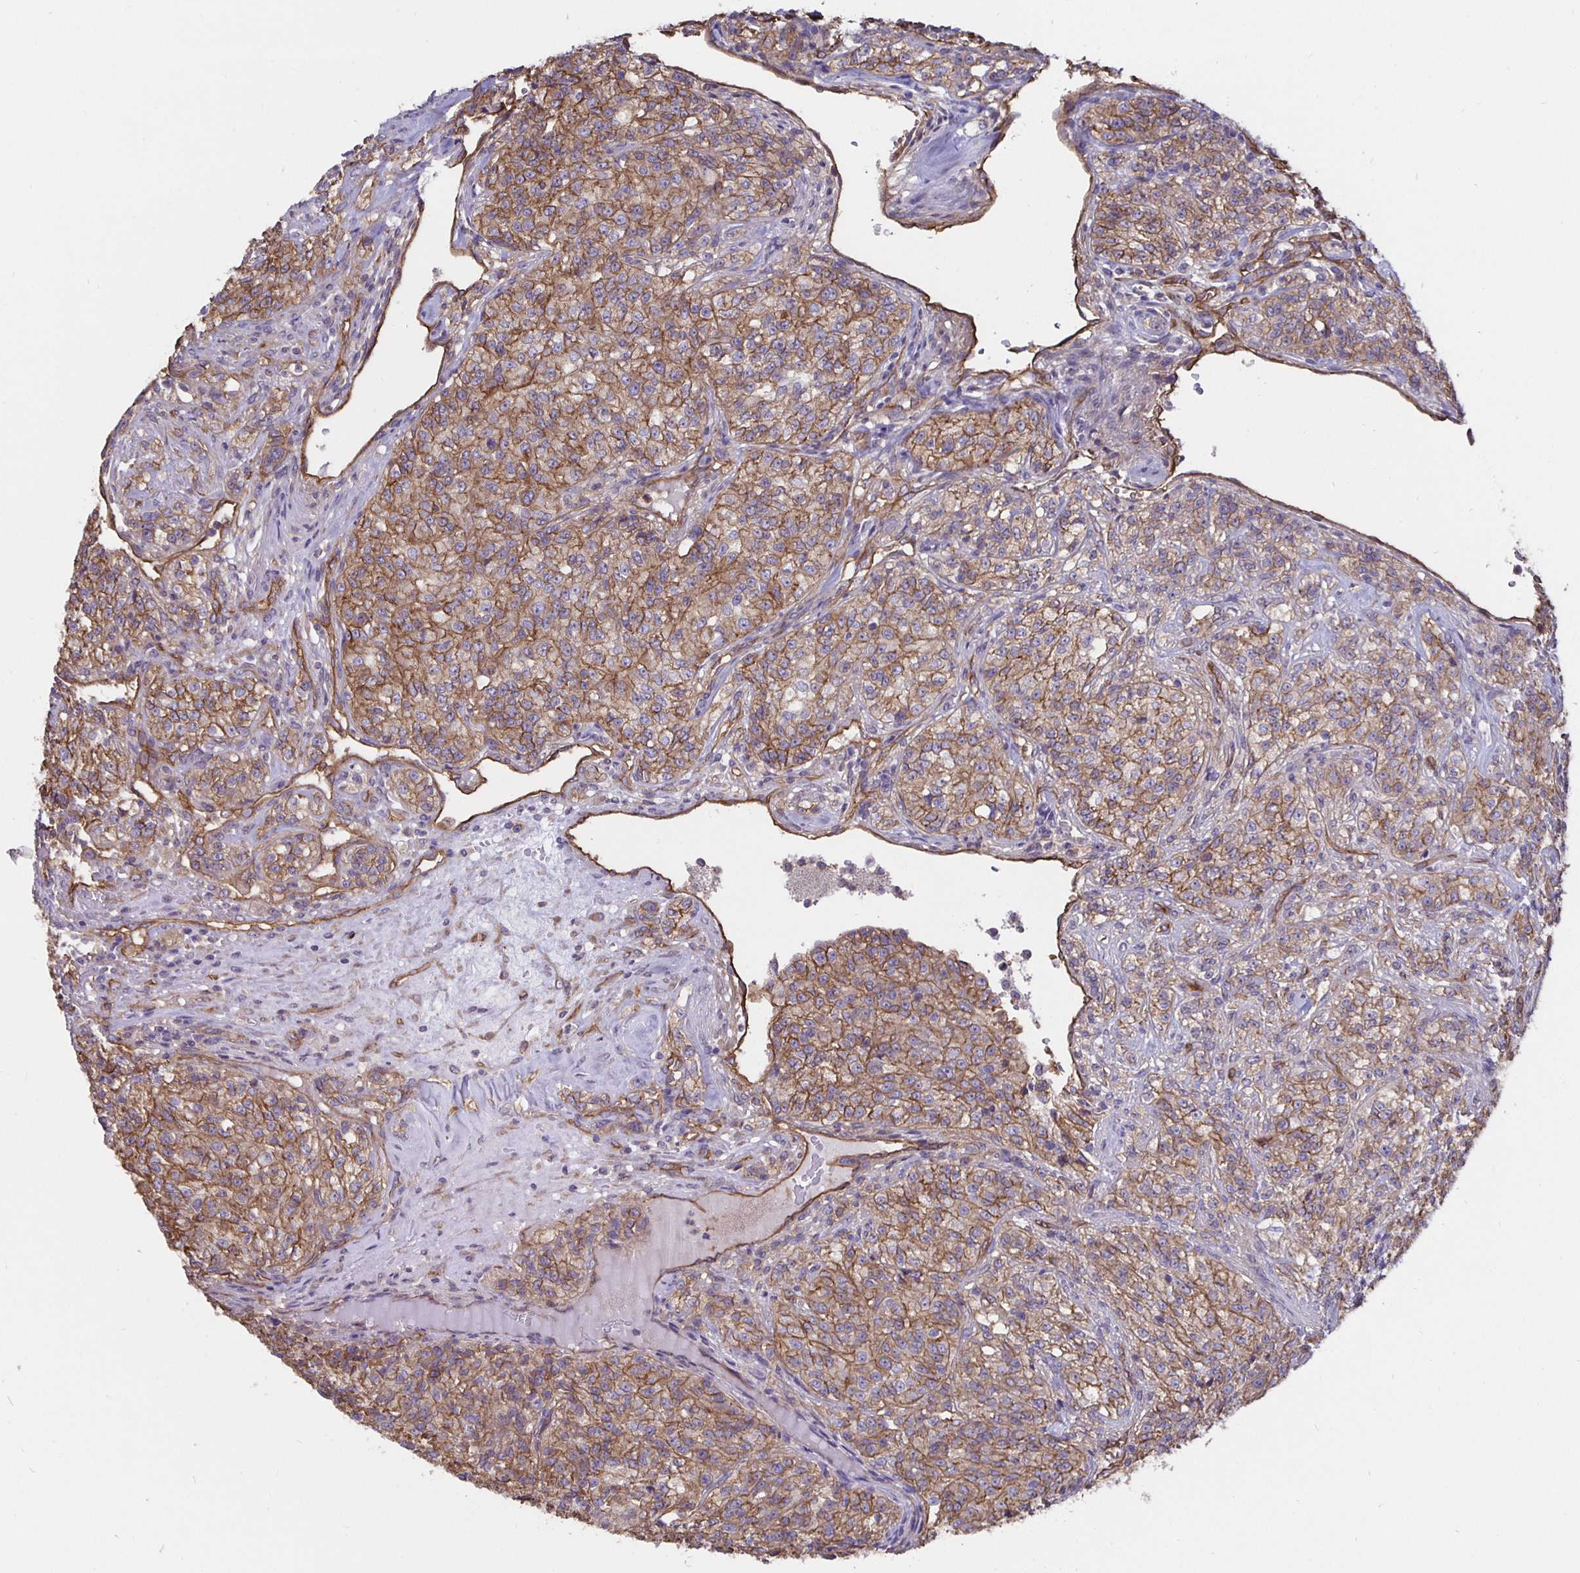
{"staining": {"intensity": "moderate", "quantity": "25%-75%", "location": "cytoplasmic/membranous"}, "tissue": "renal cancer", "cell_type": "Tumor cells", "image_type": "cancer", "snomed": [{"axis": "morphology", "description": "Adenocarcinoma, NOS"}, {"axis": "topography", "description": "Kidney"}], "caption": "Protein staining reveals moderate cytoplasmic/membranous staining in about 25%-75% of tumor cells in renal cancer (adenocarcinoma).", "gene": "ARHGEF39", "patient": {"sex": "female", "age": 63}}